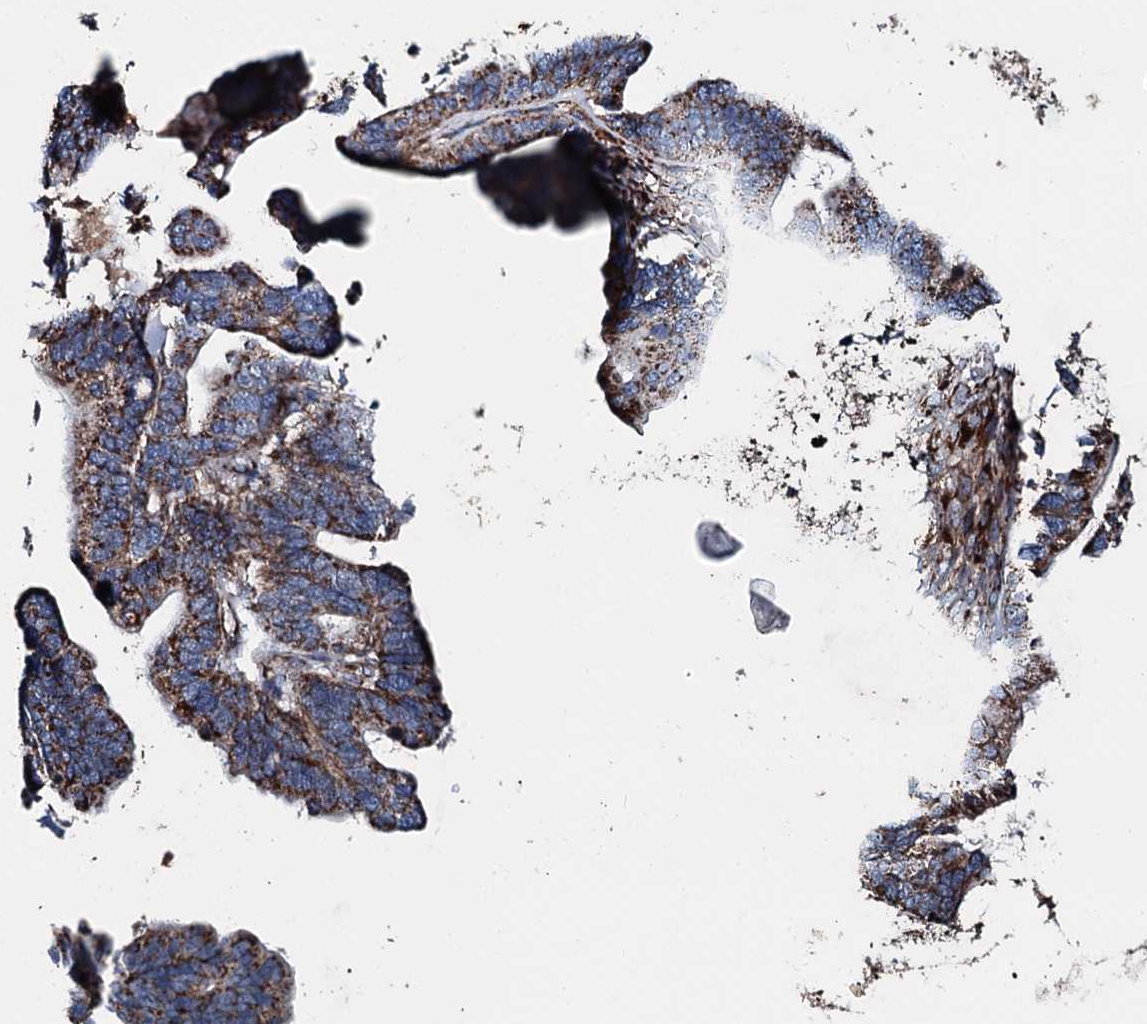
{"staining": {"intensity": "strong", "quantity": ">75%", "location": "cytoplasmic/membranous"}, "tissue": "ovarian cancer", "cell_type": "Tumor cells", "image_type": "cancer", "snomed": [{"axis": "morphology", "description": "Cystadenocarcinoma, serous, NOS"}, {"axis": "topography", "description": "Ovary"}], "caption": "A histopathology image of ovarian cancer (serous cystadenocarcinoma) stained for a protein displays strong cytoplasmic/membranous brown staining in tumor cells.", "gene": "DDIAS", "patient": {"sex": "female", "age": 56}}